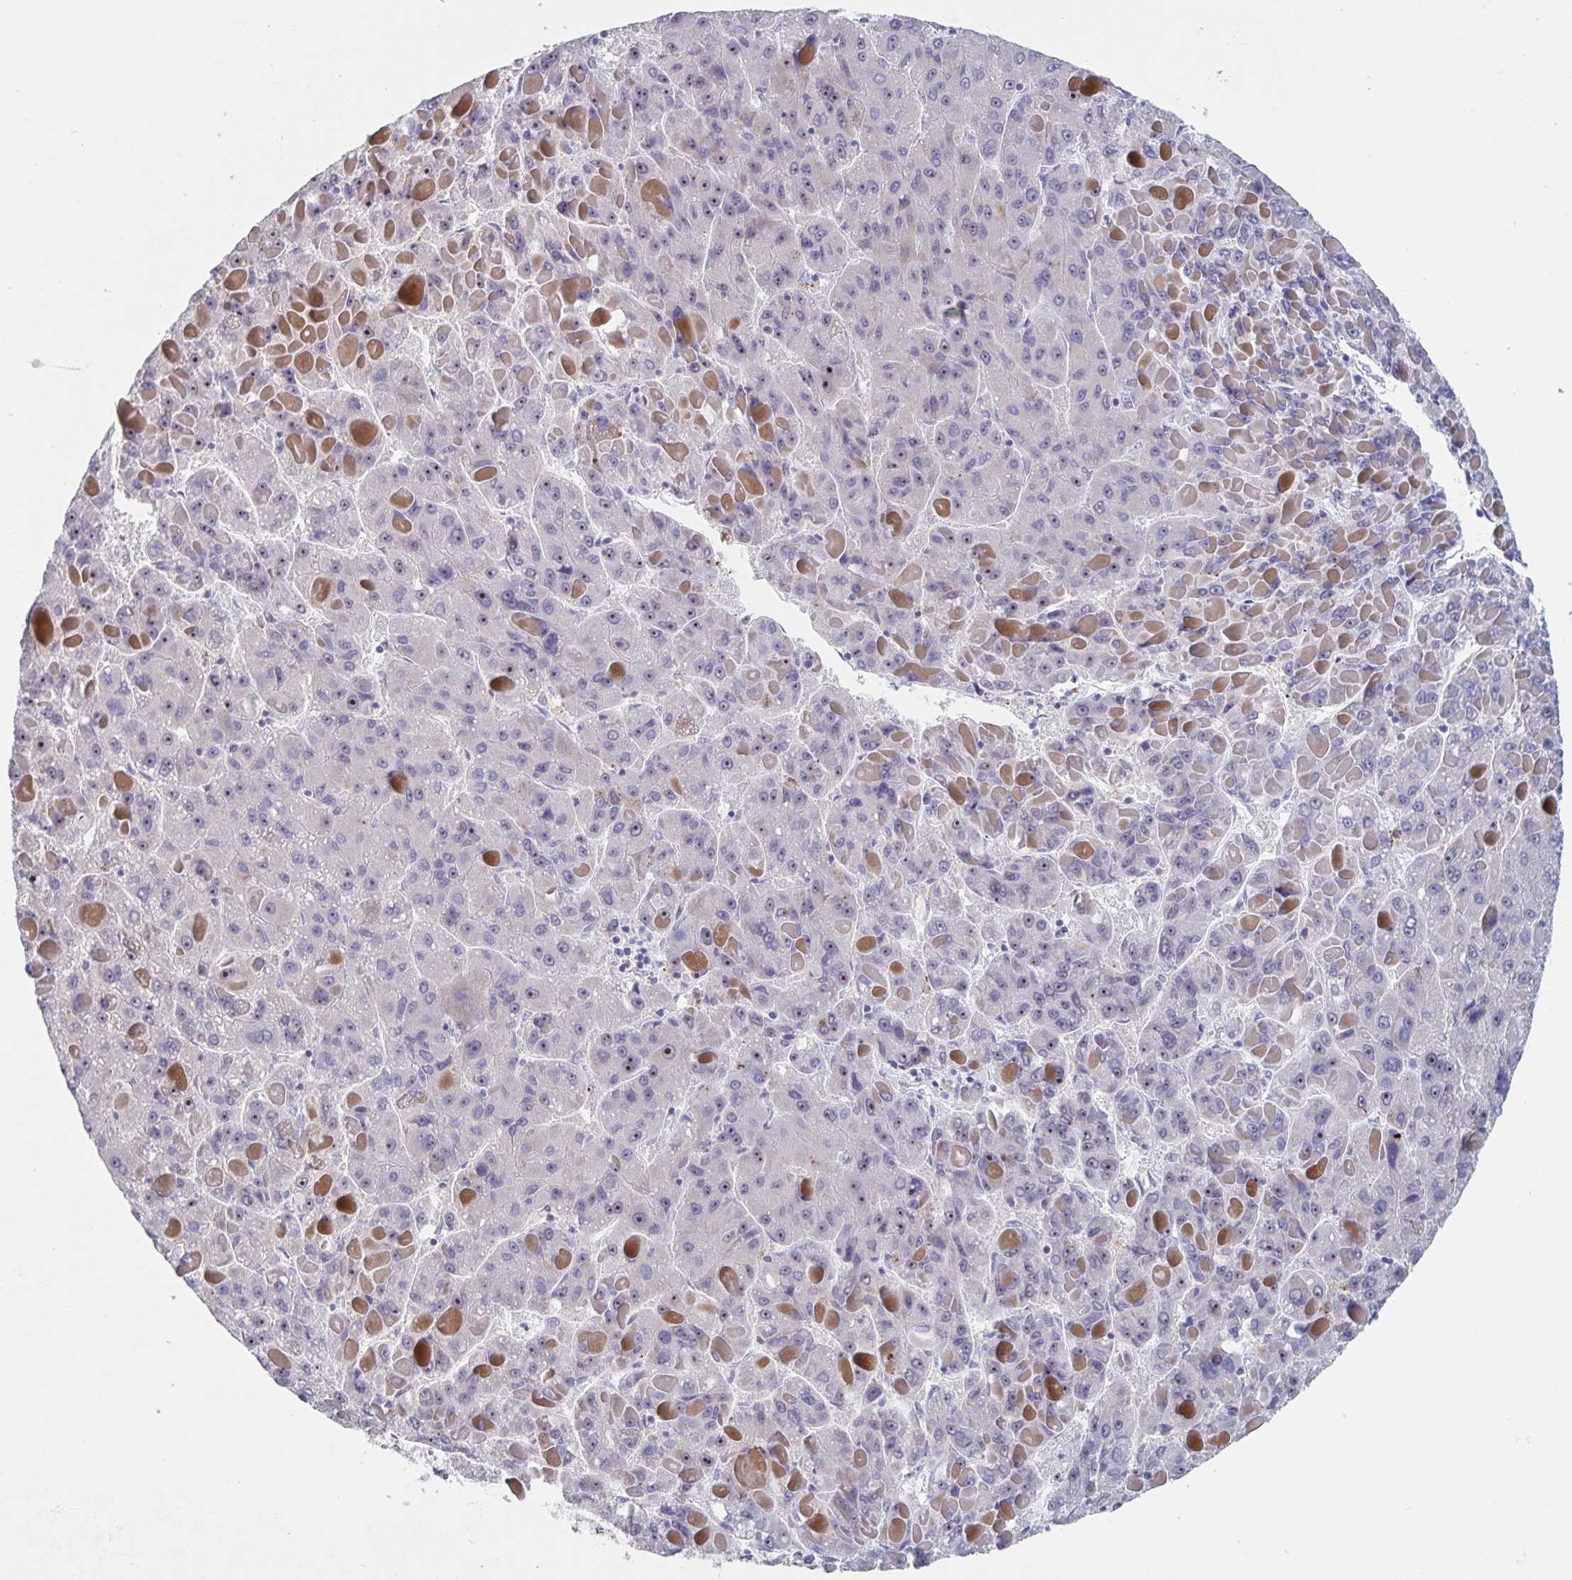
{"staining": {"intensity": "negative", "quantity": "none", "location": "none"}, "tissue": "liver cancer", "cell_type": "Tumor cells", "image_type": "cancer", "snomed": [{"axis": "morphology", "description": "Carcinoma, Hepatocellular, NOS"}, {"axis": "topography", "description": "Liver"}], "caption": "Tumor cells are negative for protein expression in human hepatocellular carcinoma (liver).", "gene": "CDC42BPG", "patient": {"sex": "female", "age": 82}}